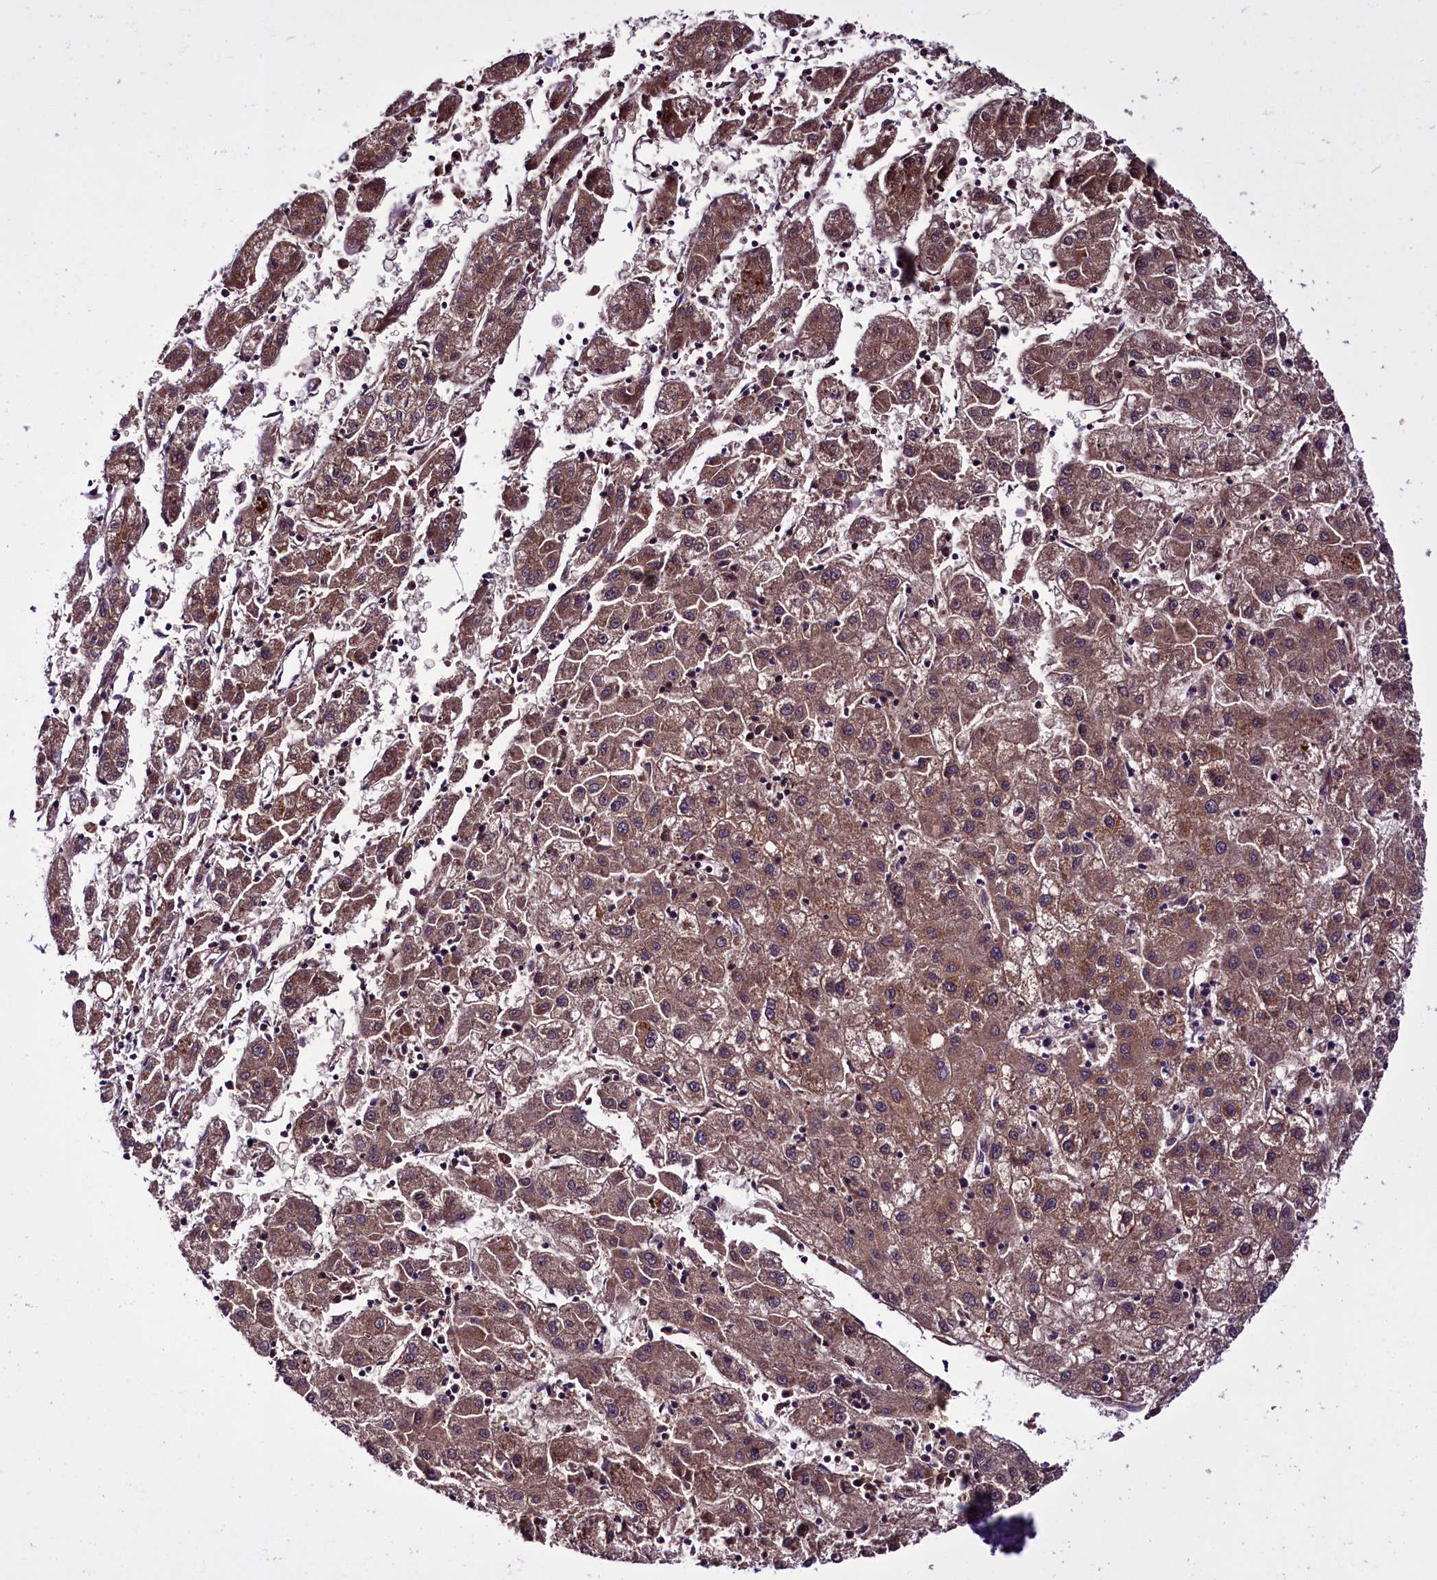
{"staining": {"intensity": "moderate", "quantity": ">75%", "location": "cytoplasmic/membranous"}, "tissue": "liver cancer", "cell_type": "Tumor cells", "image_type": "cancer", "snomed": [{"axis": "morphology", "description": "Carcinoma, Hepatocellular, NOS"}, {"axis": "topography", "description": "Liver"}], "caption": "Immunohistochemistry of liver cancer displays medium levels of moderate cytoplasmic/membranous positivity in approximately >75% of tumor cells.", "gene": "RPUSD2", "patient": {"sex": "male", "age": 72}}